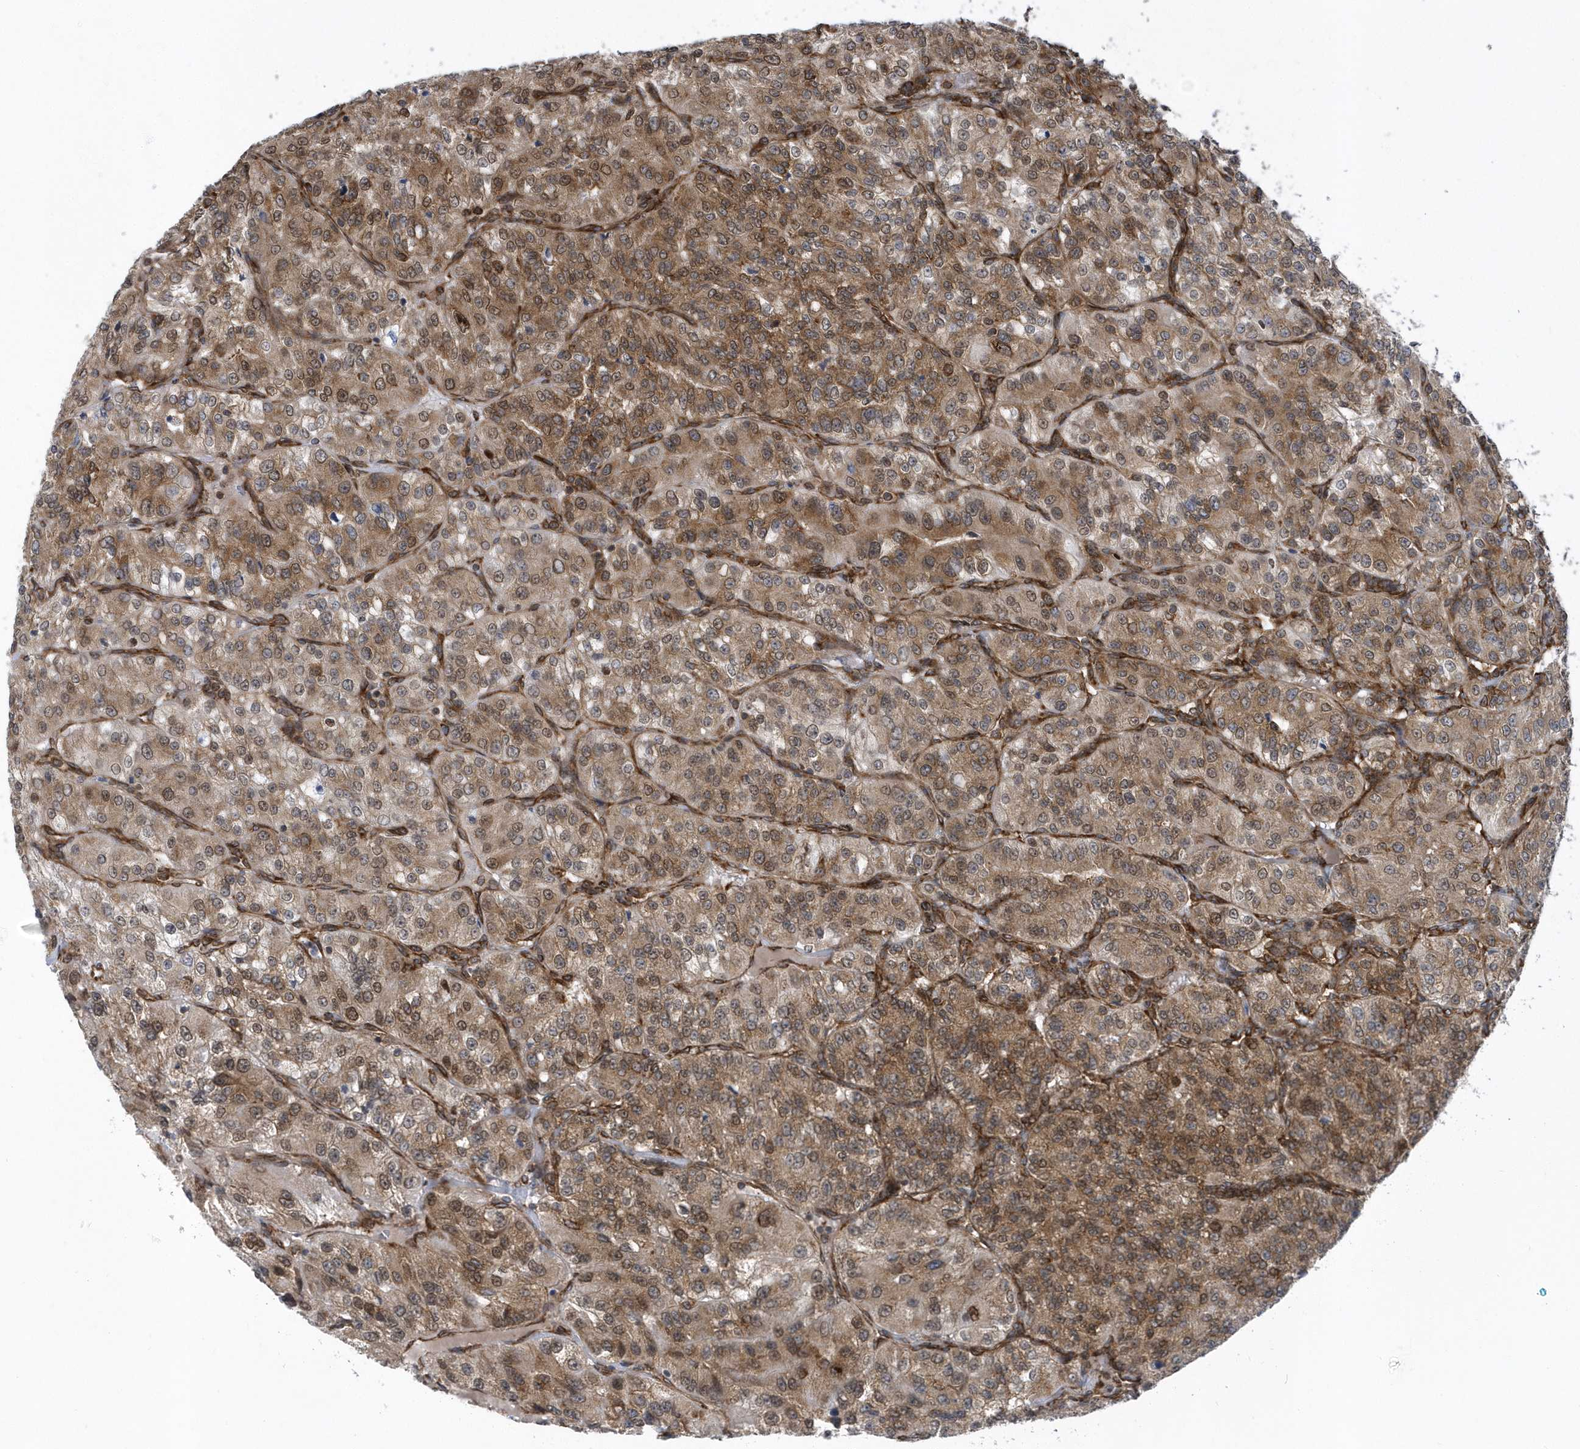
{"staining": {"intensity": "moderate", "quantity": ">75%", "location": "cytoplasmic/membranous"}, "tissue": "renal cancer", "cell_type": "Tumor cells", "image_type": "cancer", "snomed": [{"axis": "morphology", "description": "Adenocarcinoma, NOS"}, {"axis": "topography", "description": "Kidney"}], "caption": "IHC histopathology image of adenocarcinoma (renal) stained for a protein (brown), which demonstrates medium levels of moderate cytoplasmic/membranous expression in approximately >75% of tumor cells.", "gene": "PHF1", "patient": {"sex": "female", "age": 63}}